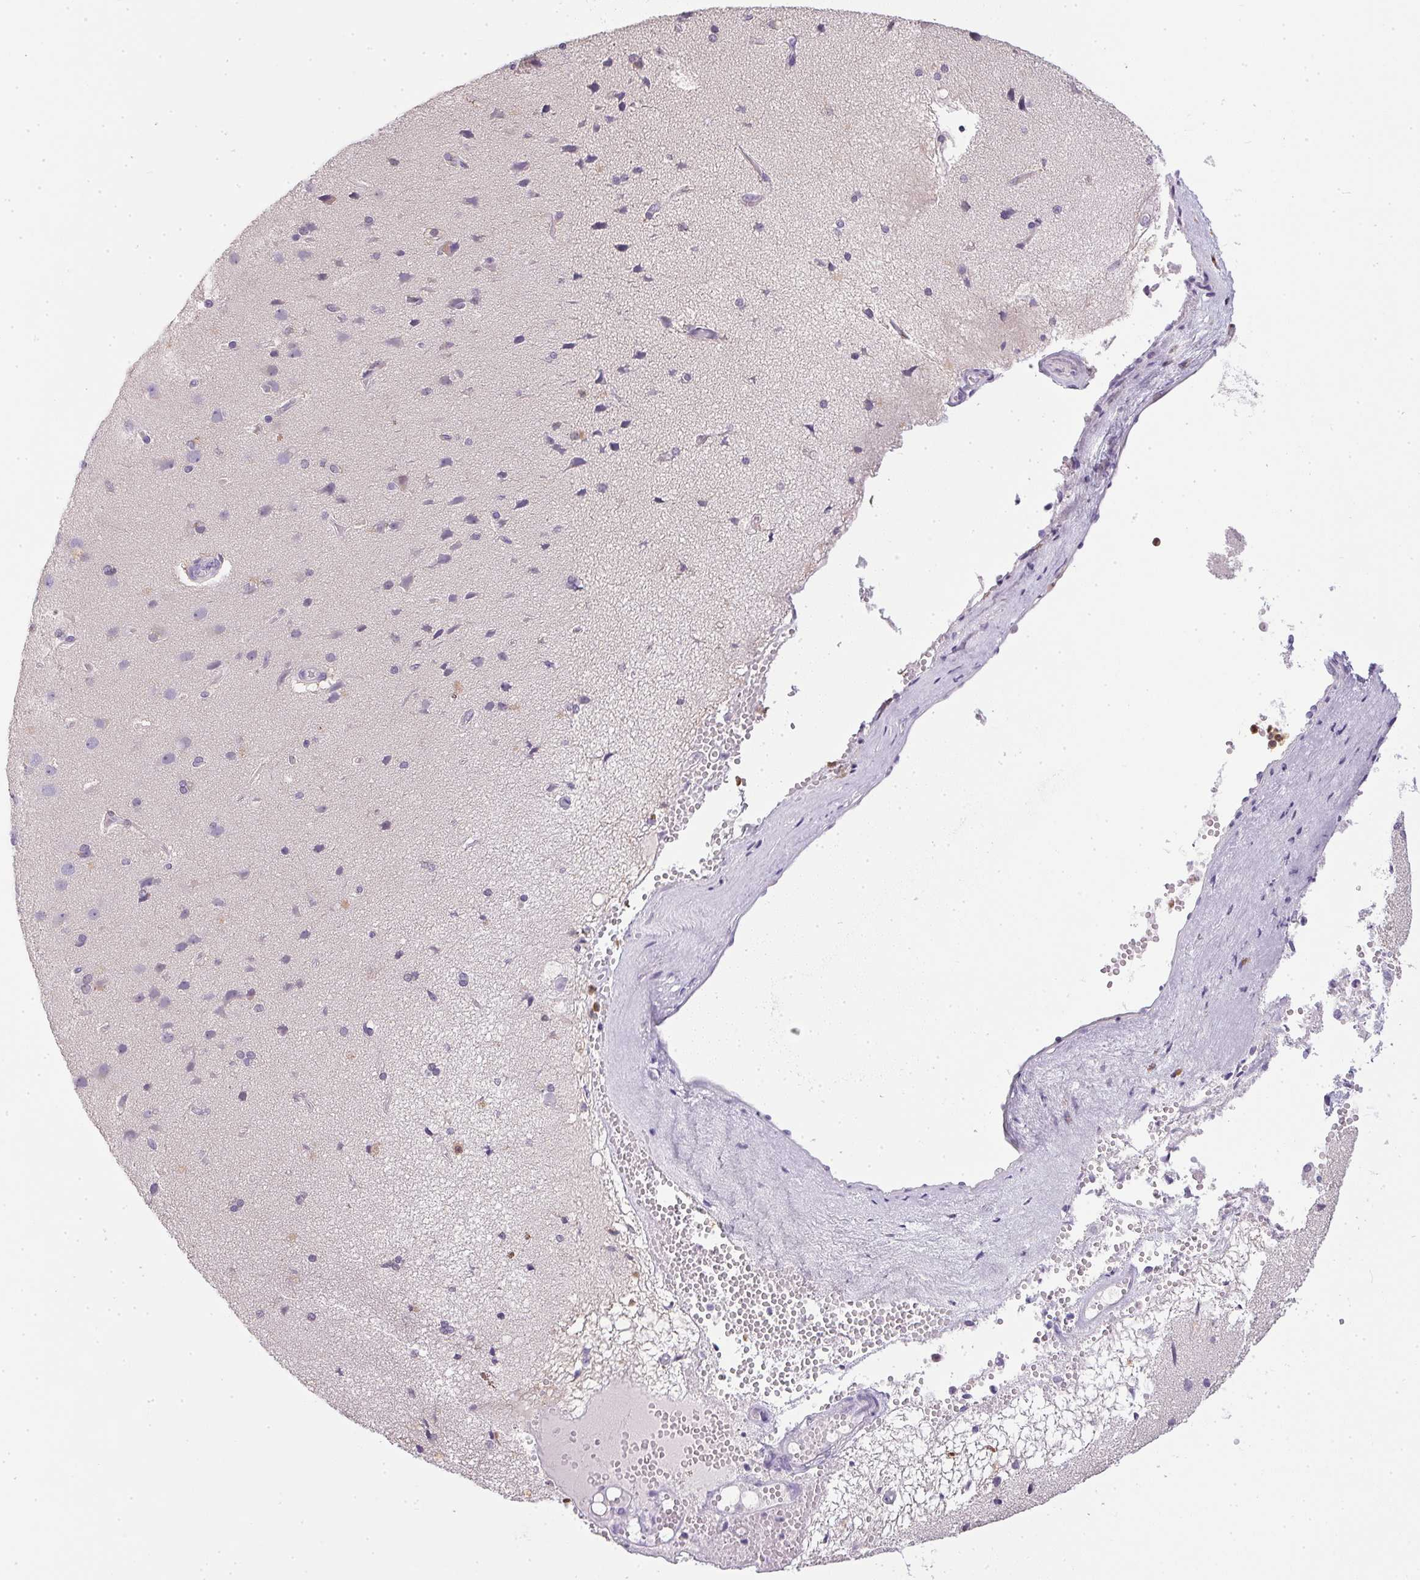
{"staining": {"intensity": "negative", "quantity": "none", "location": "none"}, "tissue": "cerebral cortex", "cell_type": "Endothelial cells", "image_type": "normal", "snomed": [{"axis": "morphology", "description": "Normal tissue, NOS"}, {"axis": "morphology", "description": "Glioma, malignant, High grade"}, {"axis": "topography", "description": "Cerebral cortex"}], "caption": "Immunohistochemistry of benign human cerebral cortex exhibits no expression in endothelial cells. (Stains: DAB IHC with hematoxylin counter stain, Microscopy: brightfield microscopy at high magnification).", "gene": "DNAJC5G", "patient": {"sex": "male", "age": 71}}